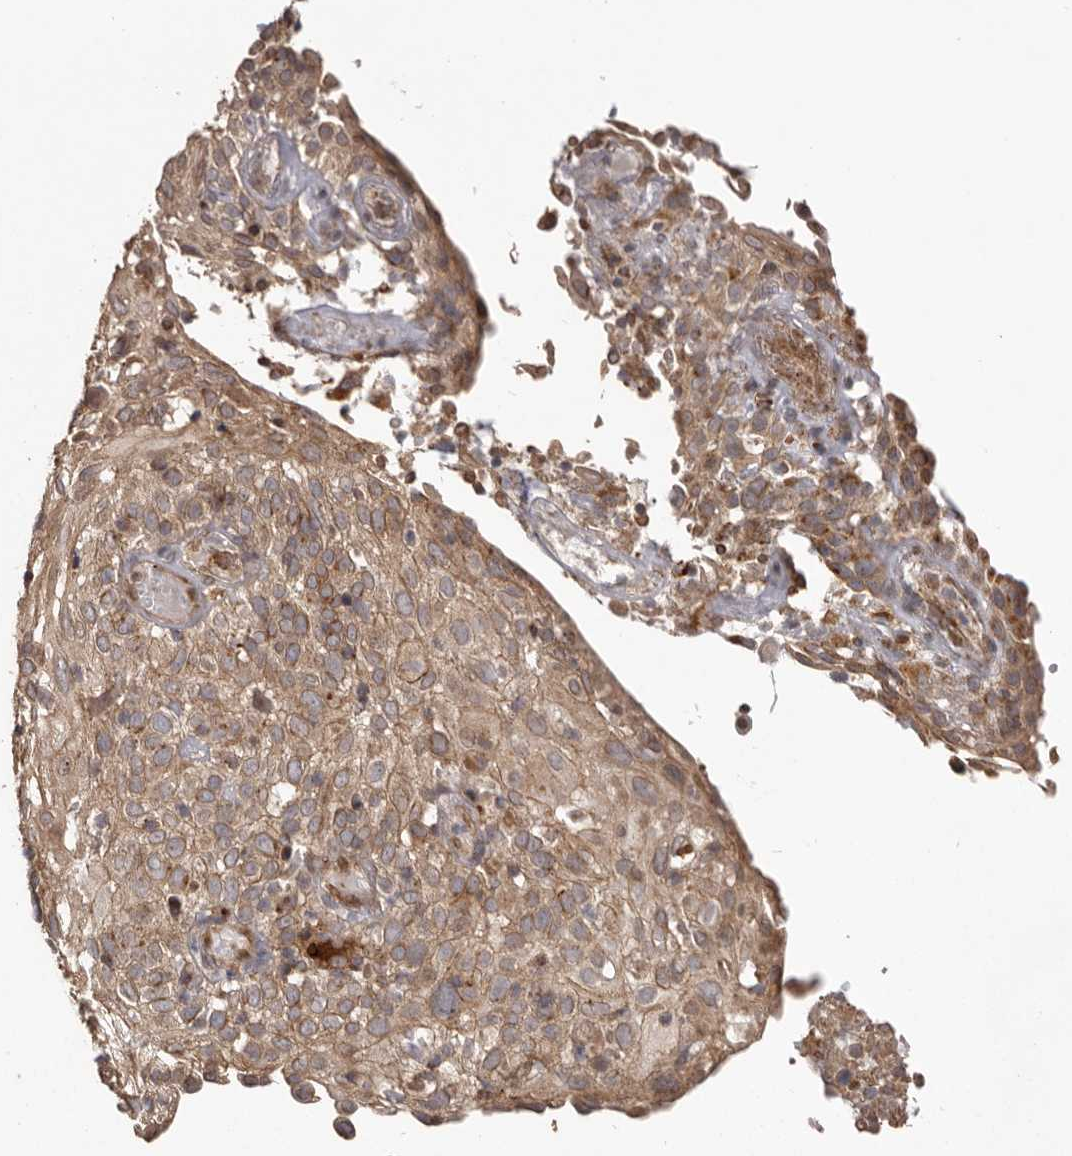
{"staining": {"intensity": "moderate", "quantity": ">75%", "location": "cytoplasmic/membranous"}, "tissue": "cervical cancer", "cell_type": "Tumor cells", "image_type": "cancer", "snomed": [{"axis": "morphology", "description": "Squamous cell carcinoma, NOS"}, {"axis": "topography", "description": "Cervix"}], "caption": "Cervical cancer (squamous cell carcinoma) stained with immunohistochemistry exhibits moderate cytoplasmic/membranous positivity in about >75% of tumor cells. The staining was performed using DAB (3,3'-diaminobenzidine) to visualize the protein expression in brown, while the nuclei were stained in blue with hematoxylin (Magnification: 20x).", "gene": "NUP43", "patient": {"sex": "female", "age": 74}}